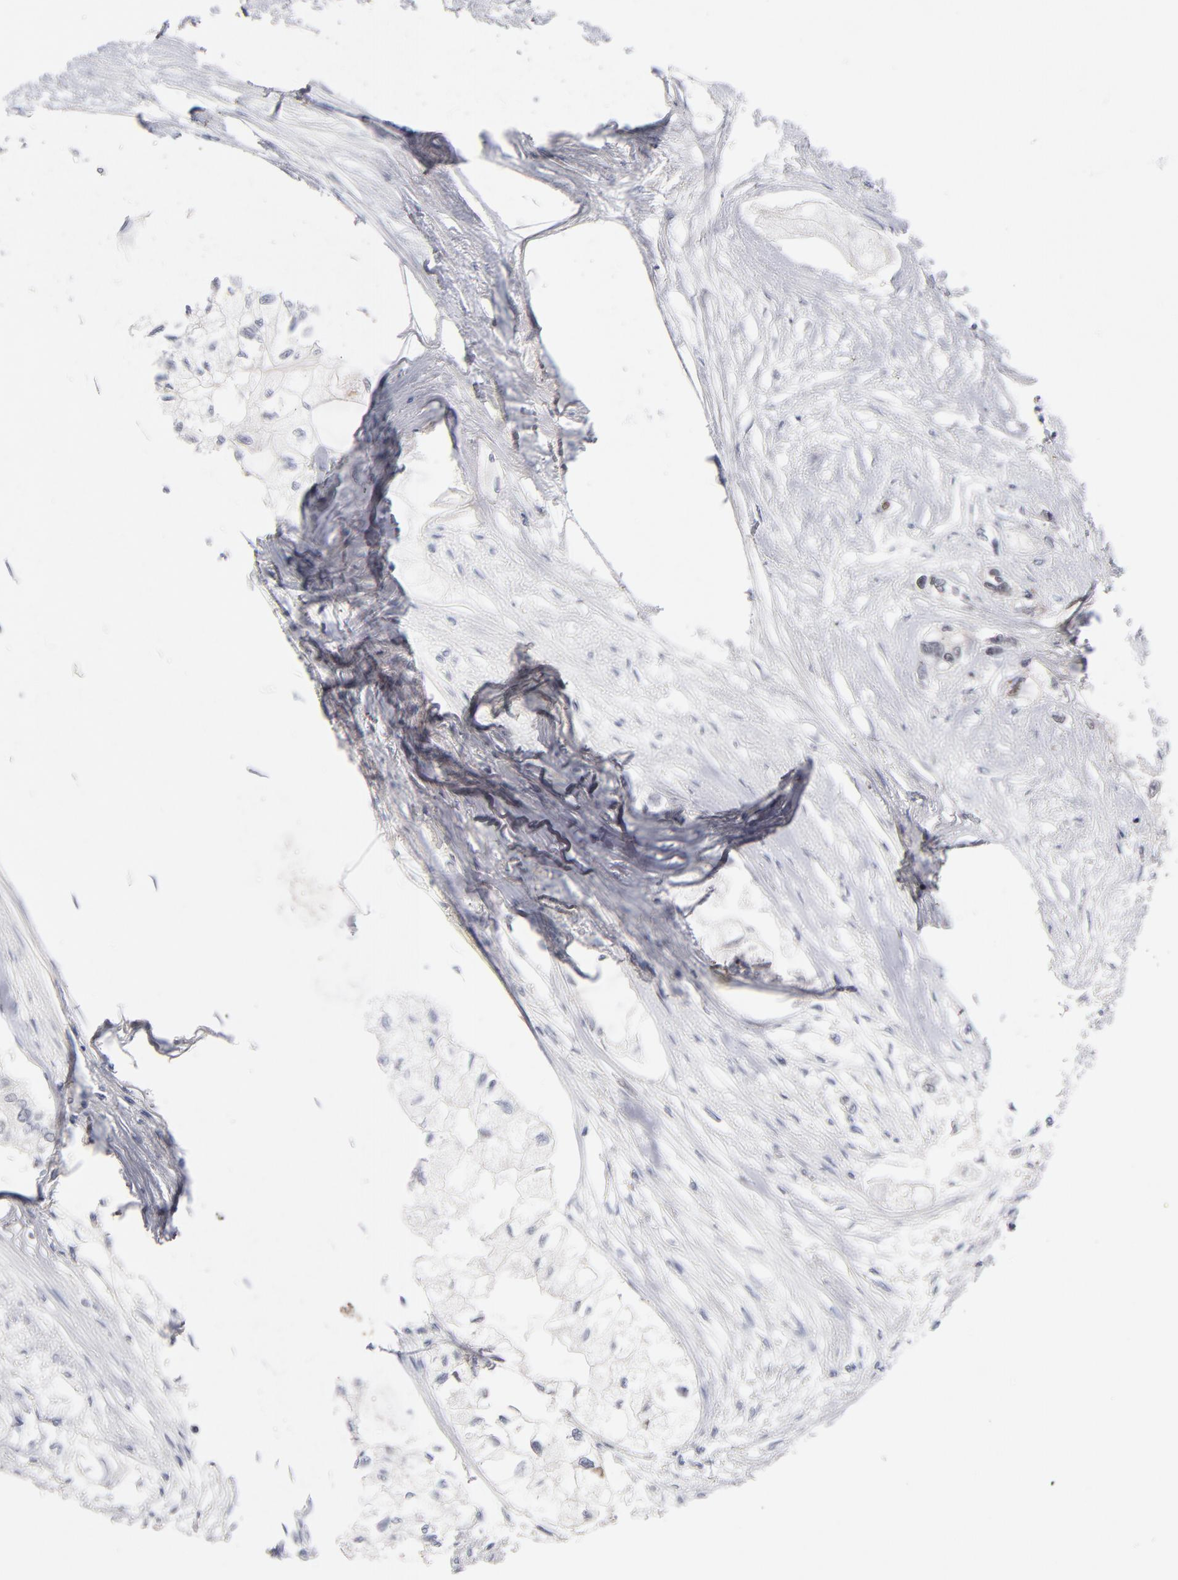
{"staining": {"intensity": "moderate", "quantity": "<25%", "location": "nuclear"}, "tissue": "pancreatic cancer", "cell_type": "Tumor cells", "image_type": "cancer", "snomed": [{"axis": "morphology", "description": "Adenocarcinoma, NOS"}, {"axis": "topography", "description": "Pancreas"}], "caption": "Adenocarcinoma (pancreatic) stained with immunohistochemistry exhibits moderate nuclear positivity in about <25% of tumor cells.", "gene": "PARP1", "patient": {"sex": "male", "age": 79}}